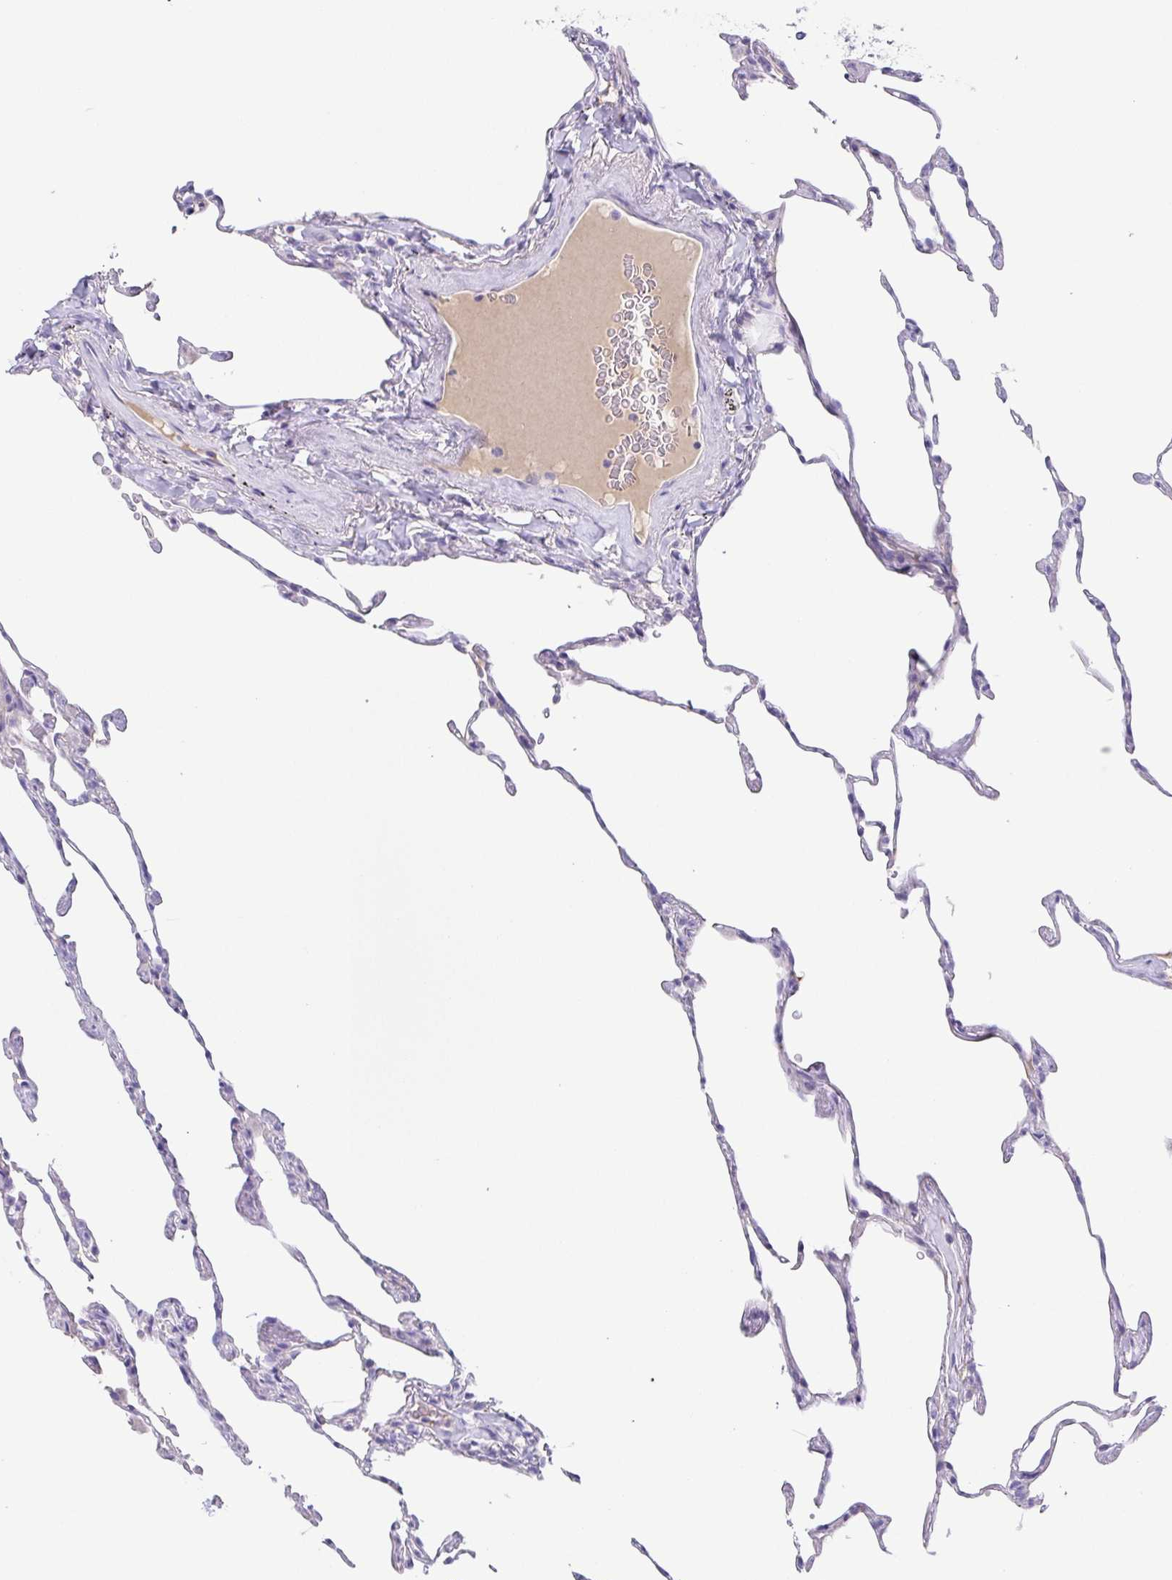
{"staining": {"intensity": "negative", "quantity": "none", "location": "none"}, "tissue": "lung", "cell_type": "Alveolar cells", "image_type": "normal", "snomed": [{"axis": "morphology", "description": "Normal tissue, NOS"}, {"axis": "topography", "description": "Lung"}], "caption": "An image of lung stained for a protein demonstrates no brown staining in alveolar cells.", "gene": "LDLRAD1", "patient": {"sex": "female", "age": 57}}